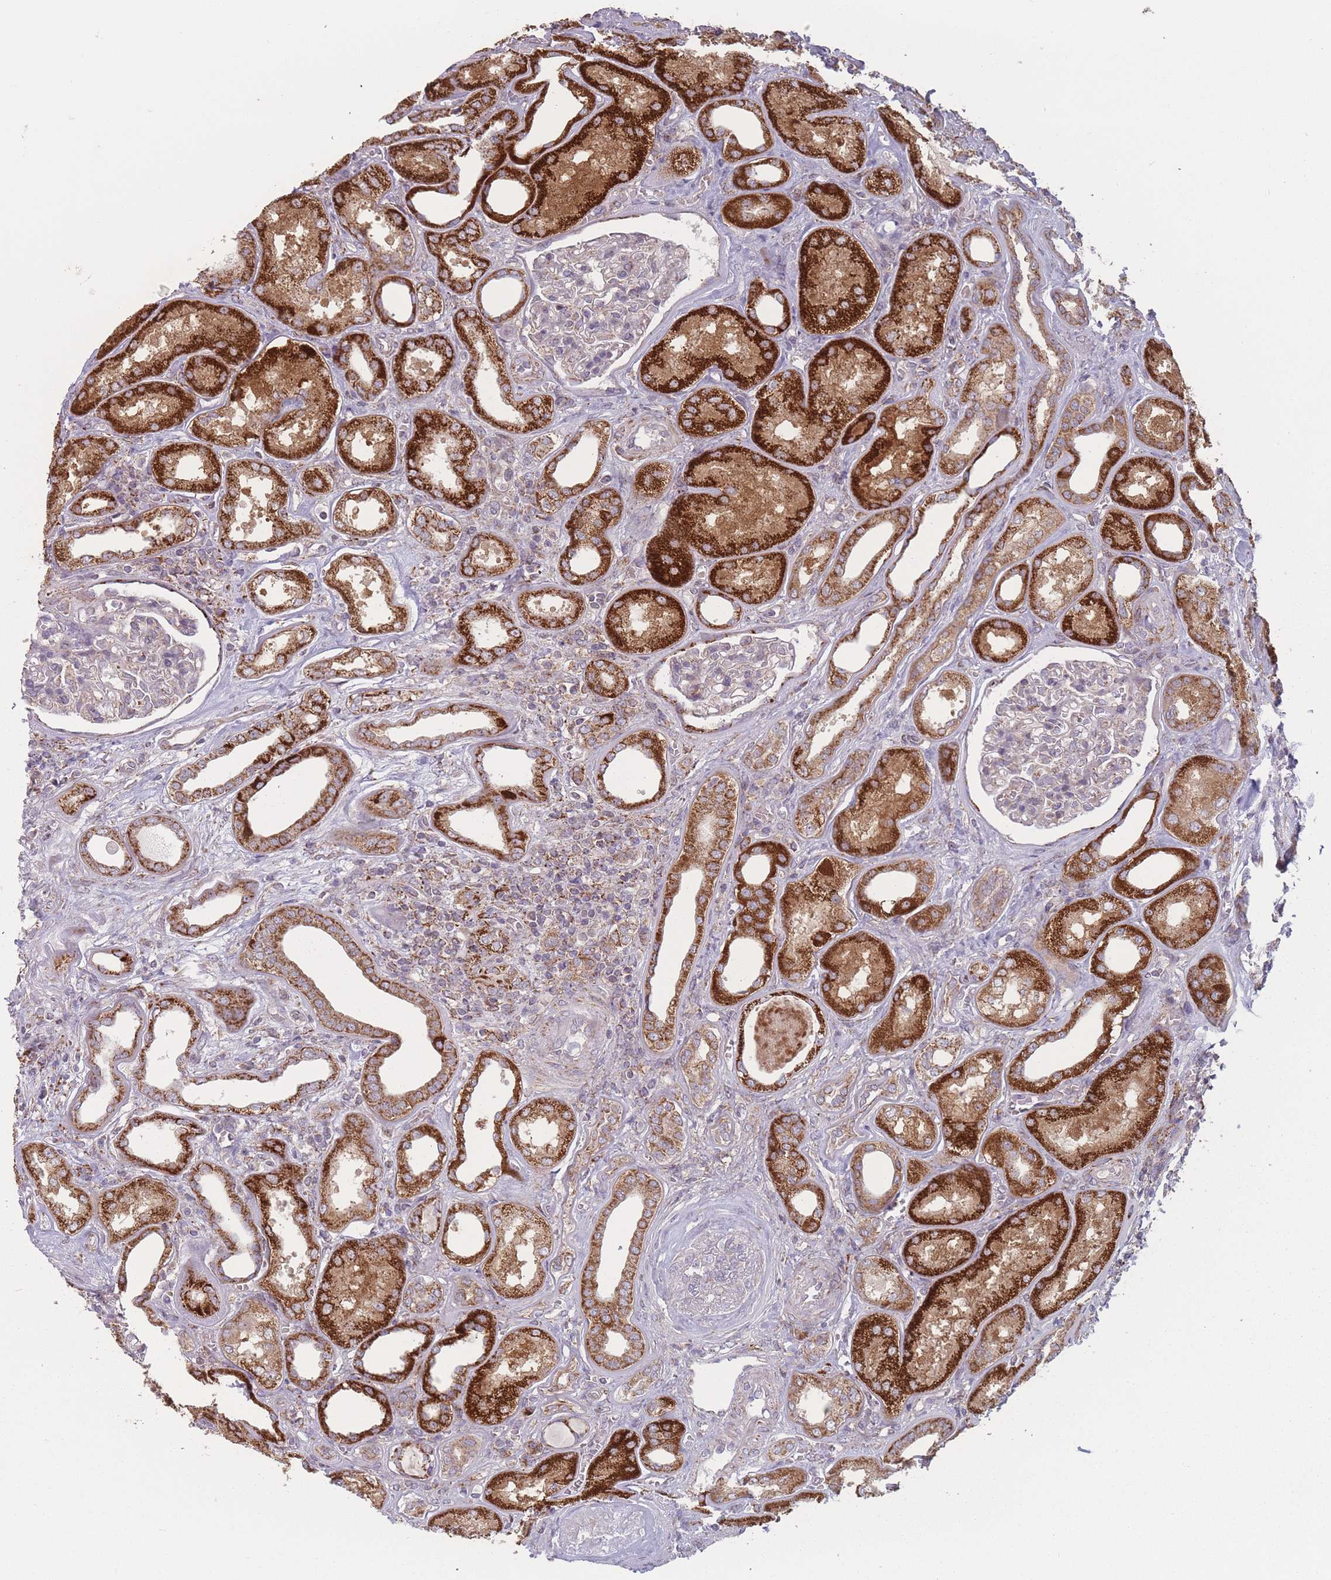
{"staining": {"intensity": "negative", "quantity": "none", "location": "none"}, "tissue": "kidney", "cell_type": "Cells in glomeruli", "image_type": "normal", "snomed": [{"axis": "morphology", "description": "Normal tissue, NOS"}, {"axis": "morphology", "description": "Adenocarcinoma, NOS"}, {"axis": "topography", "description": "Kidney"}], "caption": "Kidney stained for a protein using IHC demonstrates no expression cells in glomeruli.", "gene": "OR10Q1", "patient": {"sex": "female", "age": 68}}